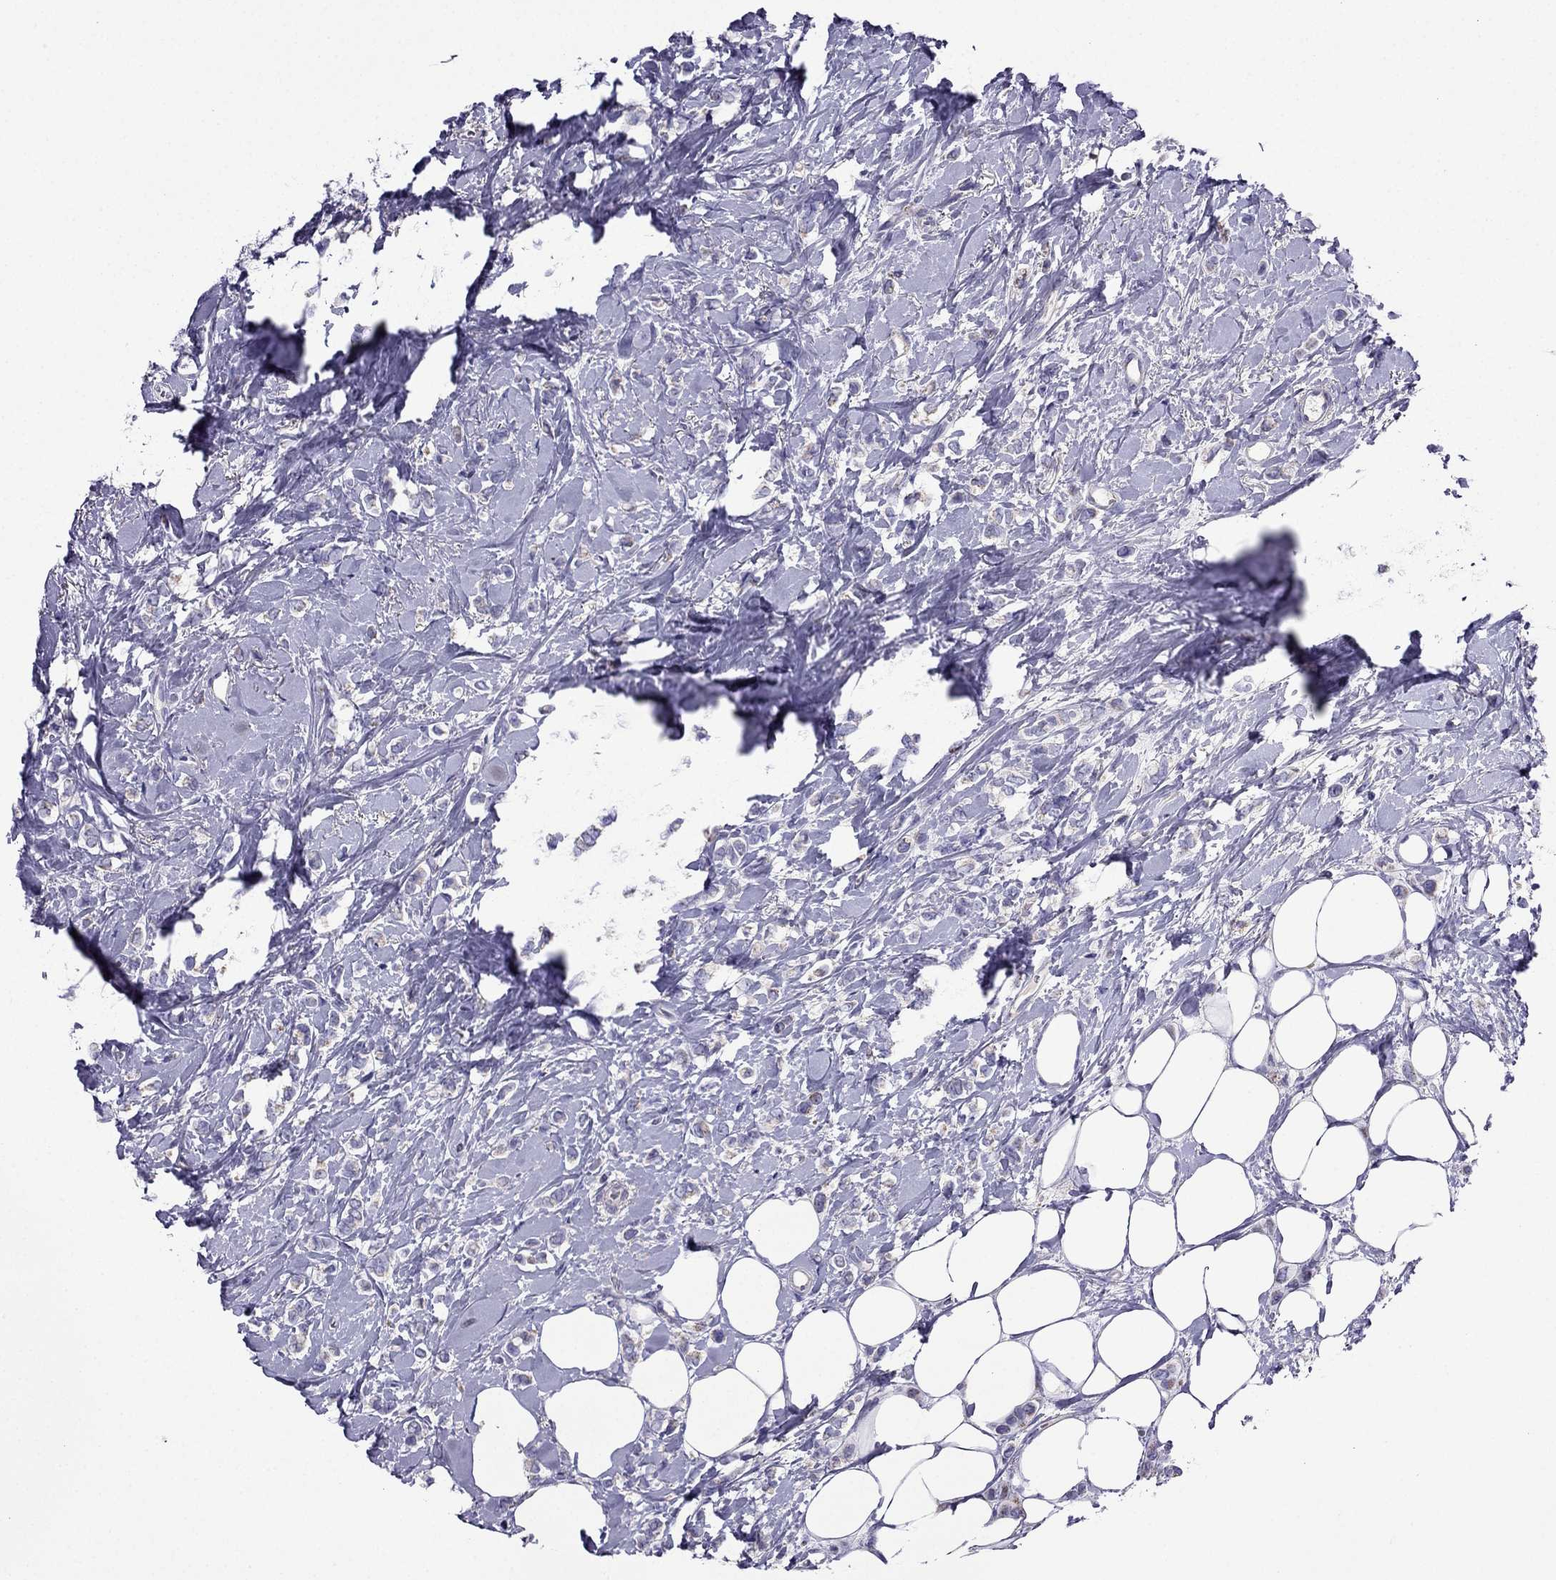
{"staining": {"intensity": "weak", "quantity": "25%-75%", "location": "cytoplasmic/membranous"}, "tissue": "breast cancer", "cell_type": "Tumor cells", "image_type": "cancer", "snomed": [{"axis": "morphology", "description": "Lobular carcinoma"}, {"axis": "topography", "description": "Breast"}], "caption": "Weak cytoplasmic/membranous positivity is seen in about 25%-75% of tumor cells in breast cancer (lobular carcinoma).", "gene": "DSC1", "patient": {"sex": "female", "age": 66}}